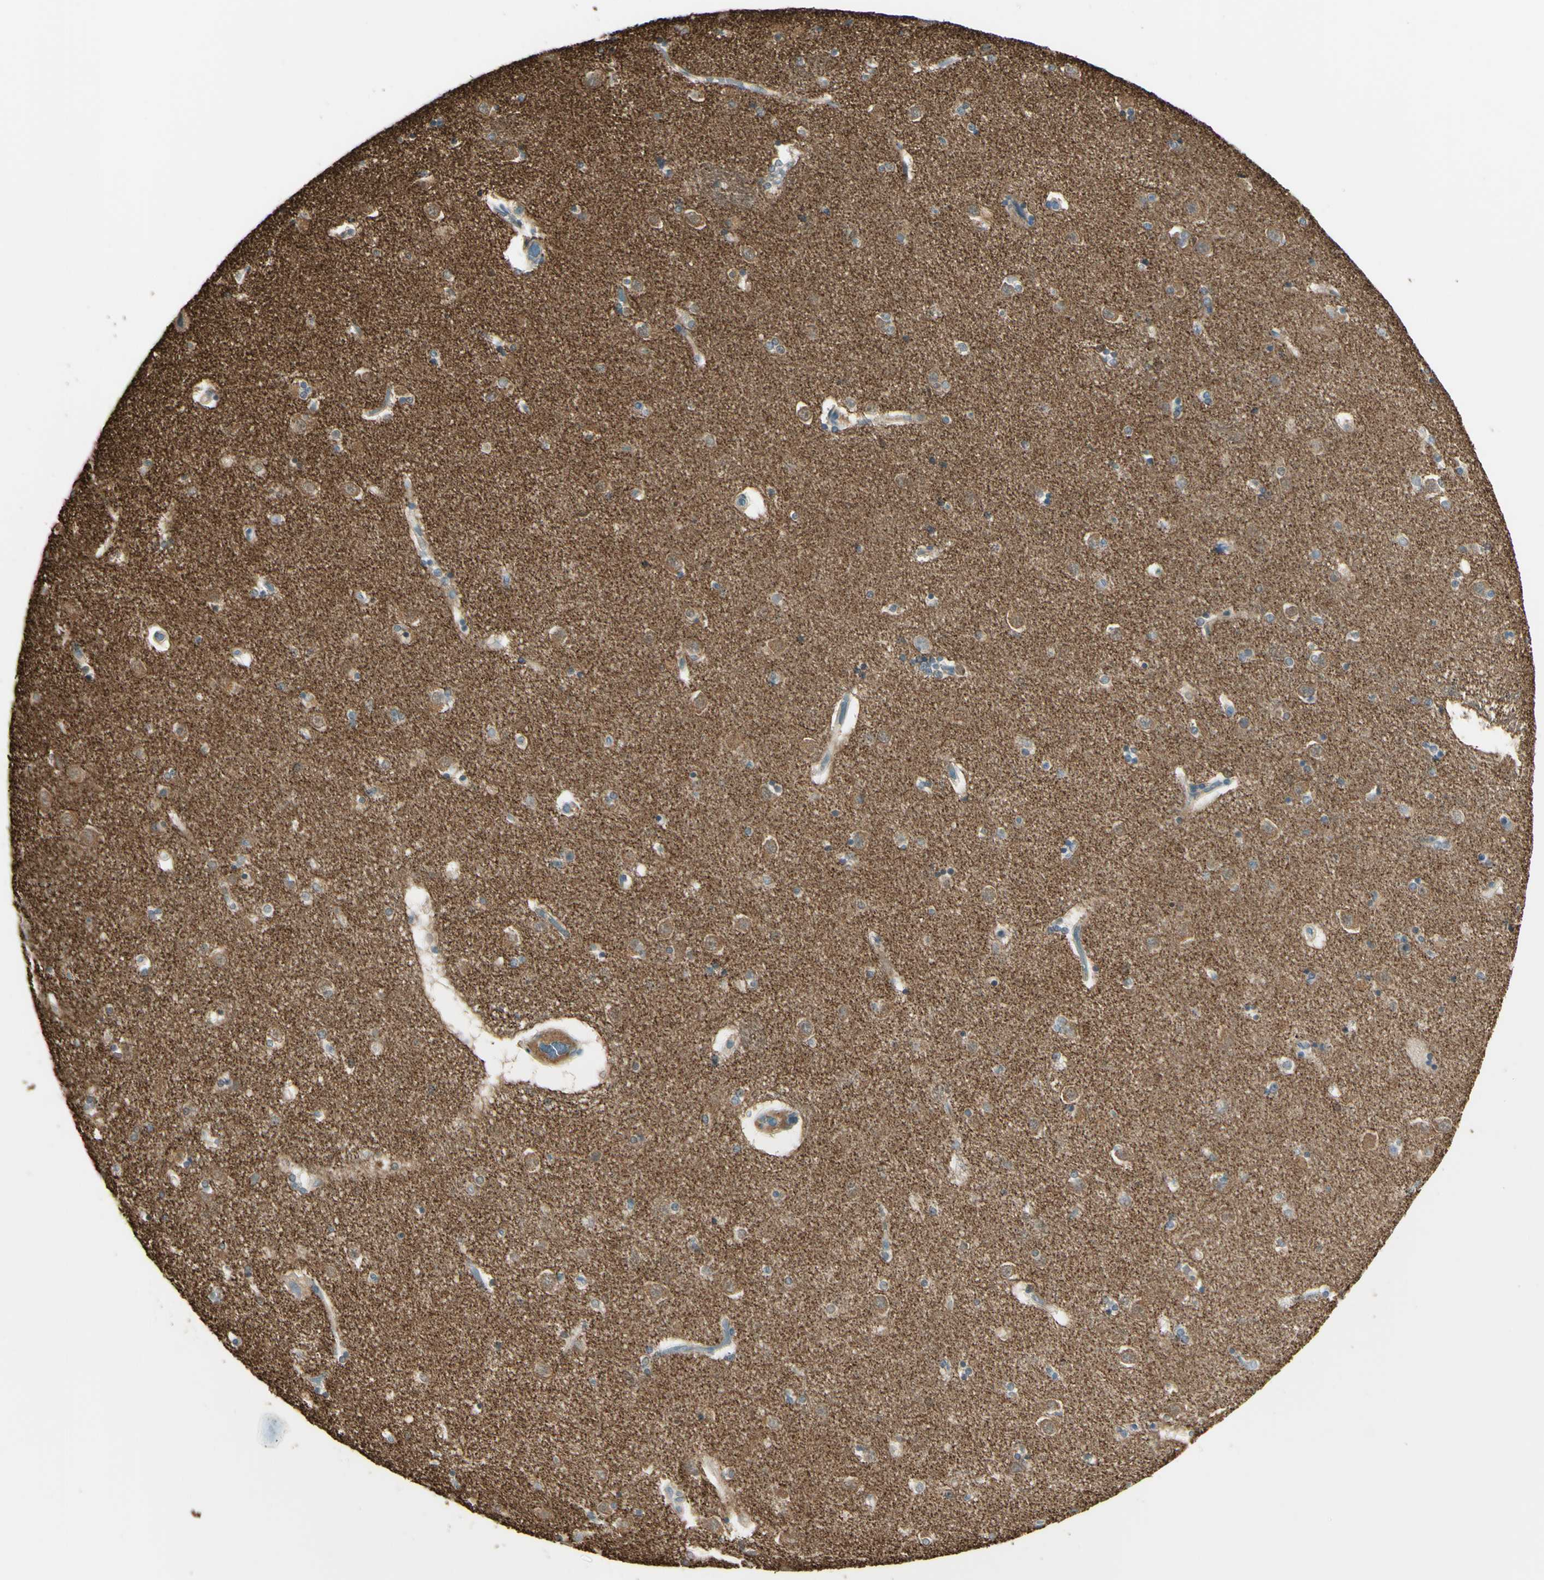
{"staining": {"intensity": "weak", "quantity": "25%-75%", "location": "cytoplasmic/membranous"}, "tissue": "caudate", "cell_type": "Glial cells", "image_type": "normal", "snomed": [{"axis": "morphology", "description": "Normal tissue, NOS"}, {"axis": "topography", "description": "Lateral ventricle wall"}], "caption": "Immunohistochemistry (IHC) staining of benign caudate, which reveals low levels of weak cytoplasmic/membranous expression in about 25%-75% of glial cells indicating weak cytoplasmic/membranous protein positivity. The staining was performed using DAB (brown) for protein detection and nuclei were counterstained in hematoxylin (blue).", "gene": "CYRIB", "patient": {"sex": "female", "age": 54}}